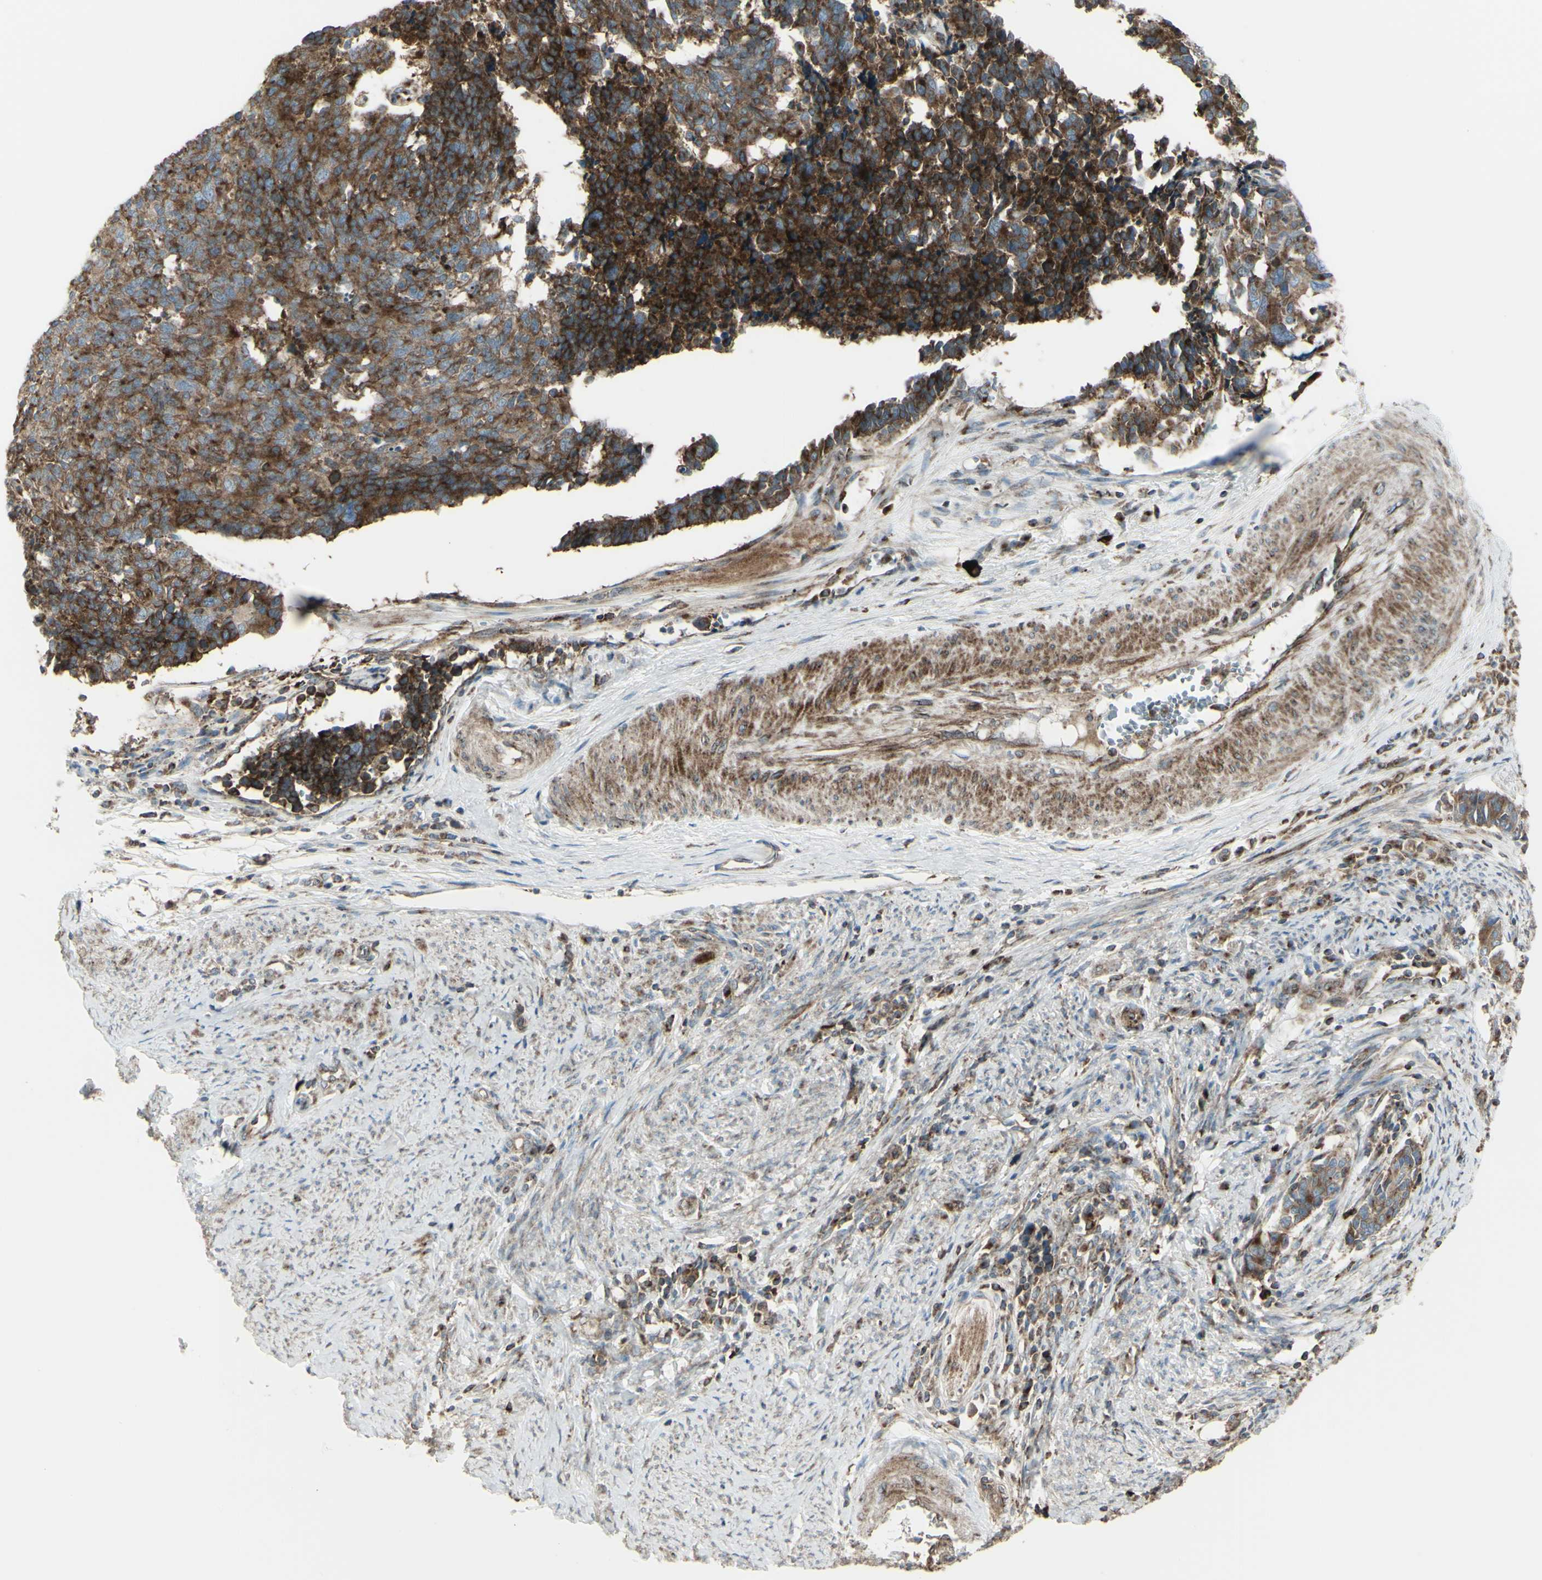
{"staining": {"intensity": "strong", "quantity": ">75%", "location": "cytoplasmic/membranous"}, "tissue": "cervical cancer", "cell_type": "Tumor cells", "image_type": "cancer", "snomed": [{"axis": "morphology", "description": "Normal tissue, NOS"}, {"axis": "morphology", "description": "Squamous cell carcinoma, NOS"}, {"axis": "topography", "description": "Cervix"}], "caption": "DAB immunohistochemical staining of human cervical cancer shows strong cytoplasmic/membranous protein expression in about >75% of tumor cells.", "gene": "NAPA", "patient": {"sex": "female", "age": 35}}